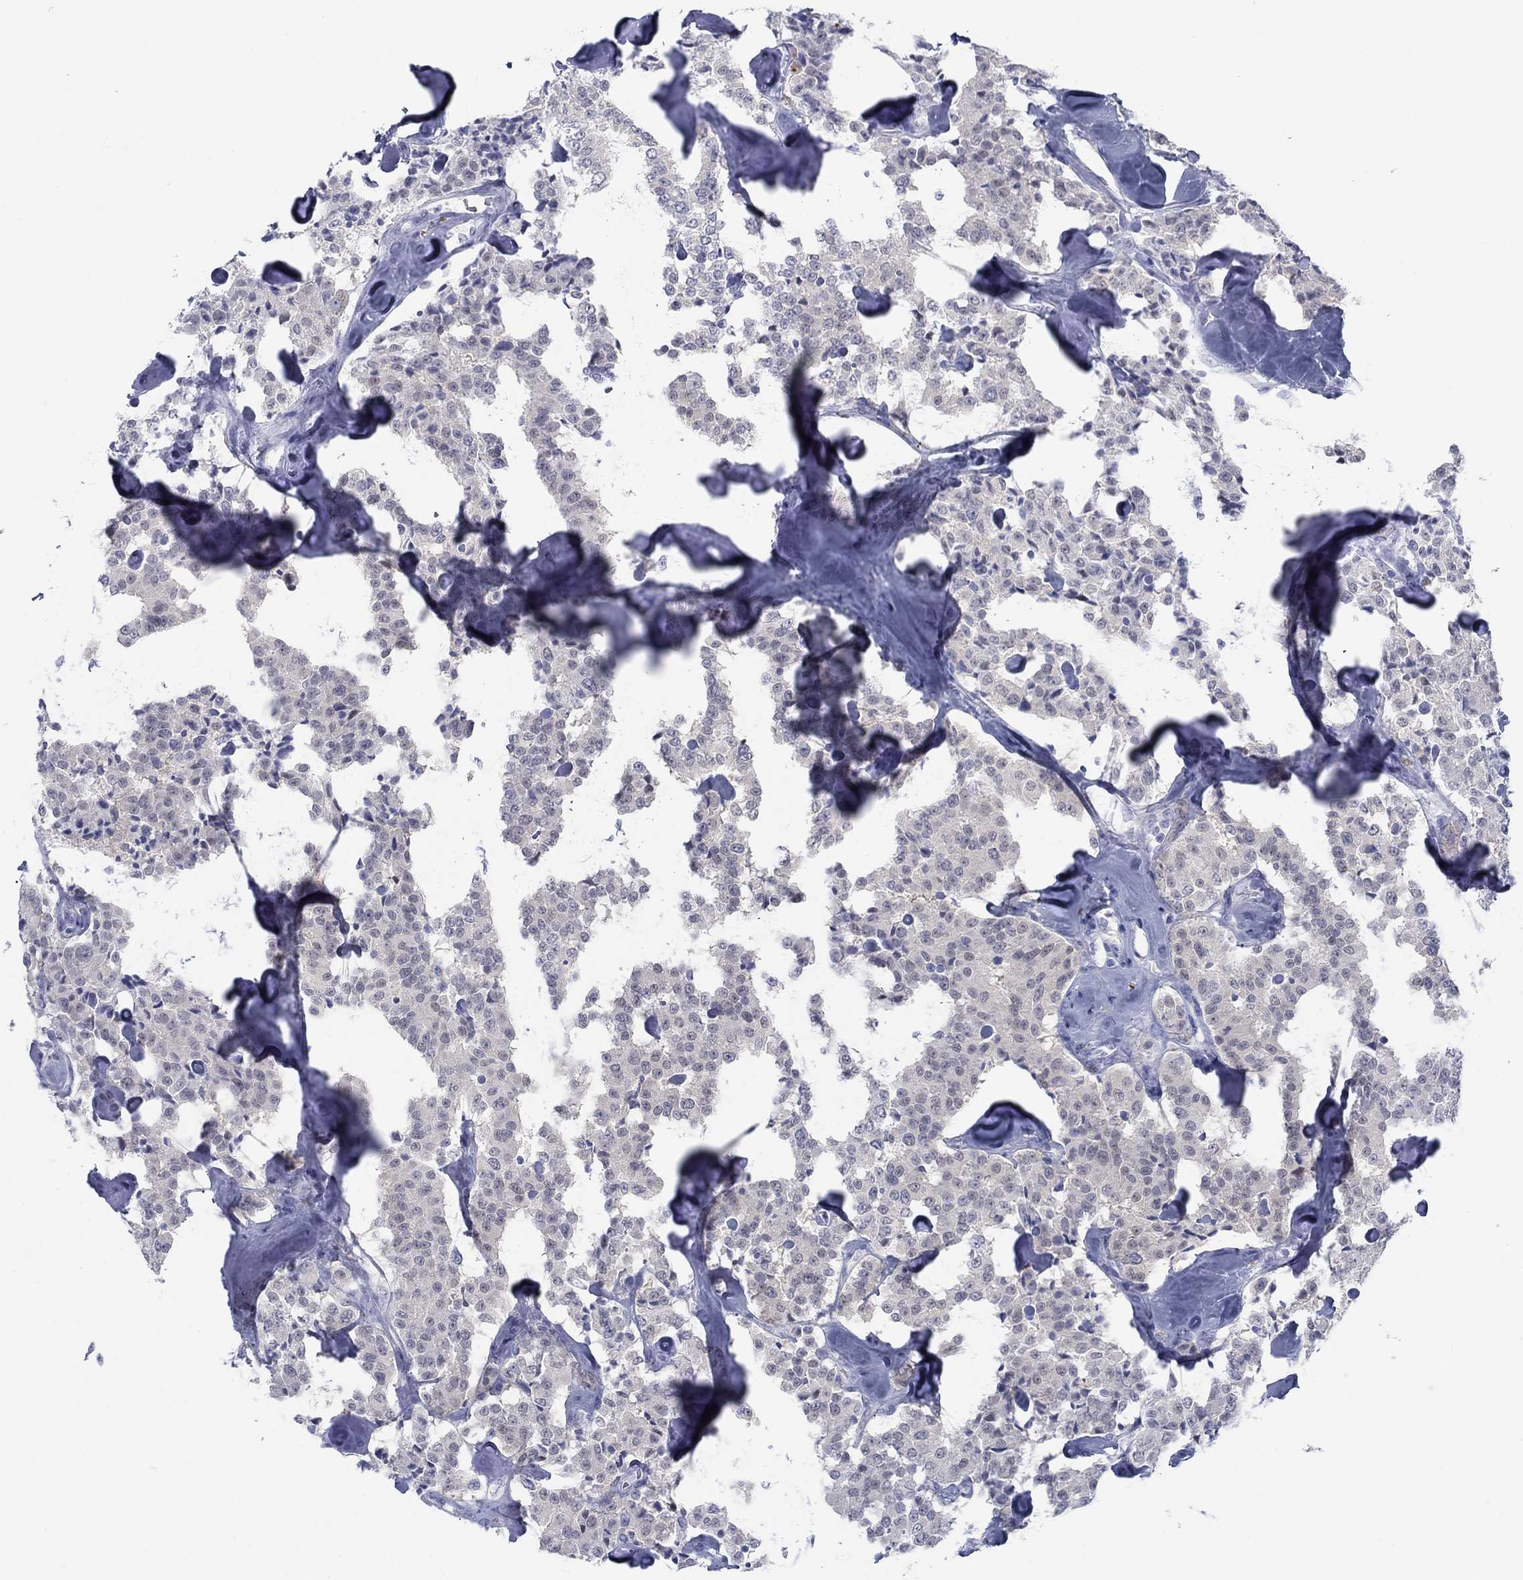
{"staining": {"intensity": "negative", "quantity": "none", "location": "none"}, "tissue": "carcinoid", "cell_type": "Tumor cells", "image_type": "cancer", "snomed": [{"axis": "morphology", "description": "Carcinoid, malignant, NOS"}, {"axis": "topography", "description": "Pancreas"}], "caption": "DAB (3,3'-diaminobenzidine) immunohistochemical staining of human malignant carcinoid reveals no significant expression in tumor cells. (Stains: DAB IHC with hematoxylin counter stain, Microscopy: brightfield microscopy at high magnification).", "gene": "DNAL1", "patient": {"sex": "male", "age": 41}}